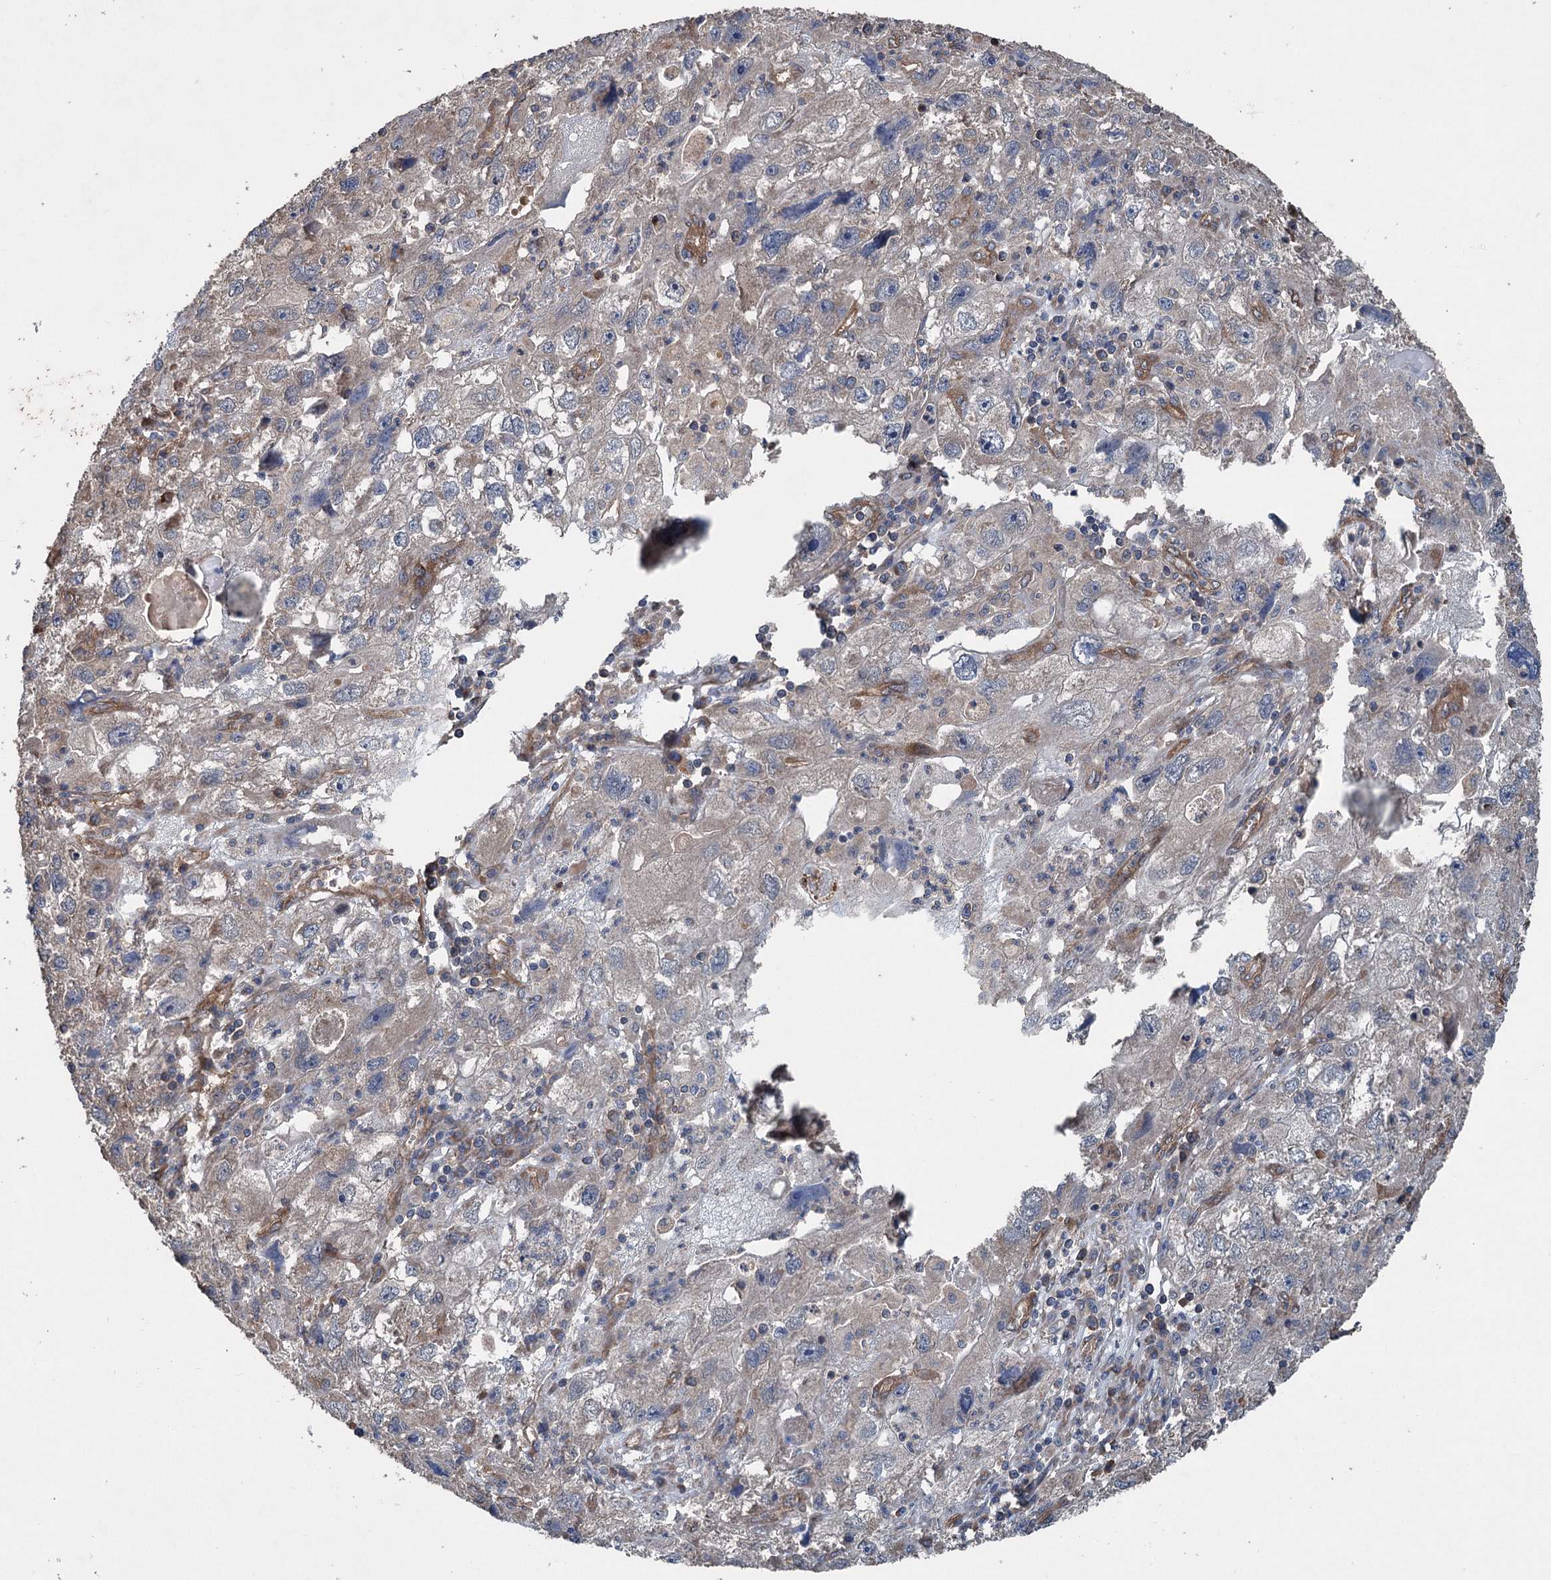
{"staining": {"intensity": "weak", "quantity": "25%-75%", "location": "cytoplasmic/membranous"}, "tissue": "endometrial cancer", "cell_type": "Tumor cells", "image_type": "cancer", "snomed": [{"axis": "morphology", "description": "Adenocarcinoma, NOS"}, {"axis": "topography", "description": "Endometrium"}], "caption": "This micrograph displays immunohistochemistry (IHC) staining of human endometrial cancer, with low weak cytoplasmic/membranous positivity in approximately 25%-75% of tumor cells.", "gene": "RNF214", "patient": {"sex": "female", "age": 49}}